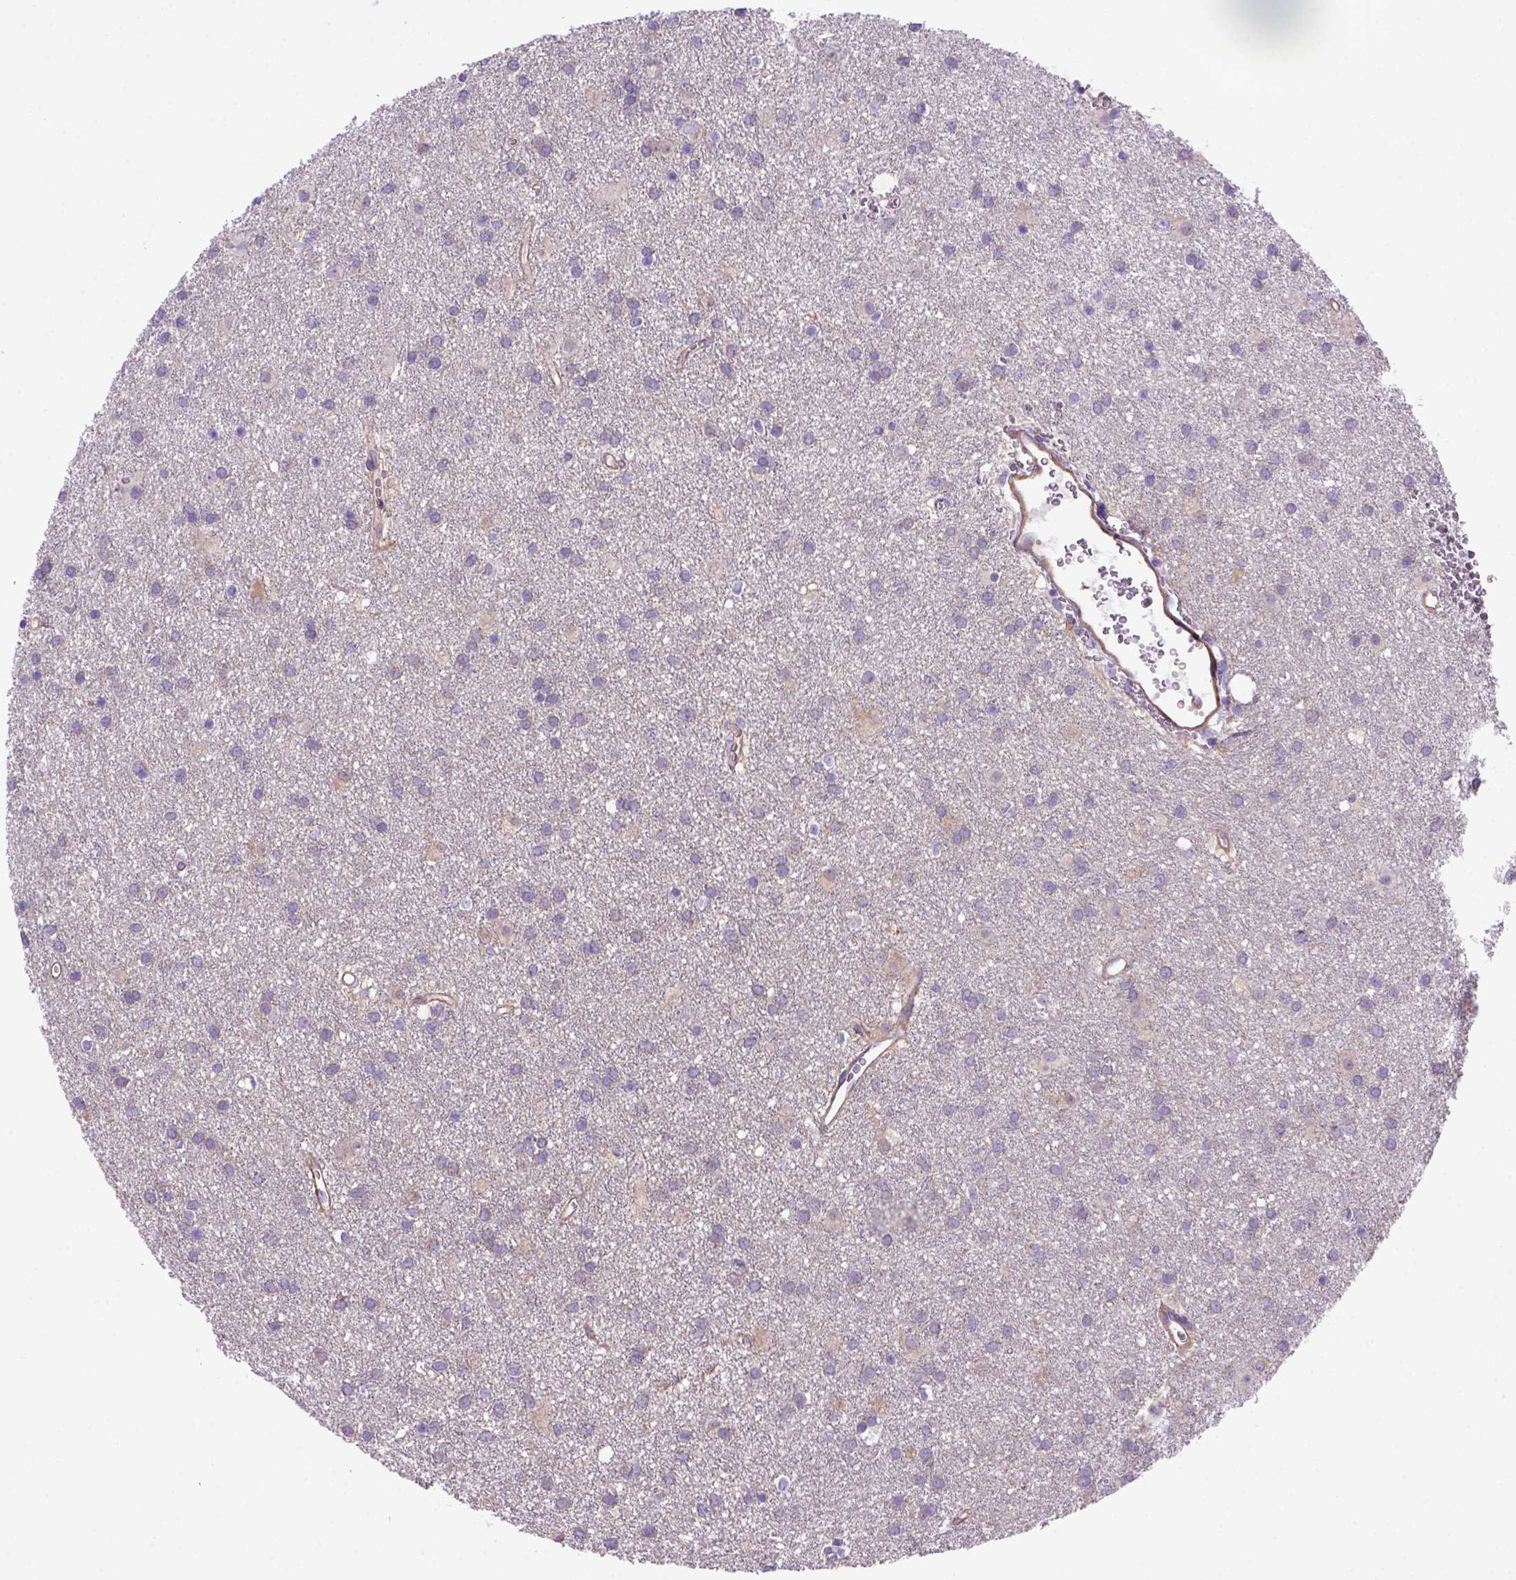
{"staining": {"intensity": "negative", "quantity": "none", "location": "none"}, "tissue": "glioma", "cell_type": "Tumor cells", "image_type": "cancer", "snomed": [{"axis": "morphology", "description": "Glioma, malignant, Low grade"}, {"axis": "topography", "description": "Brain"}], "caption": "Human glioma stained for a protein using immunohistochemistry shows no positivity in tumor cells.", "gene": "PEX12", "patient": {"sex": "male", "age": 58}}